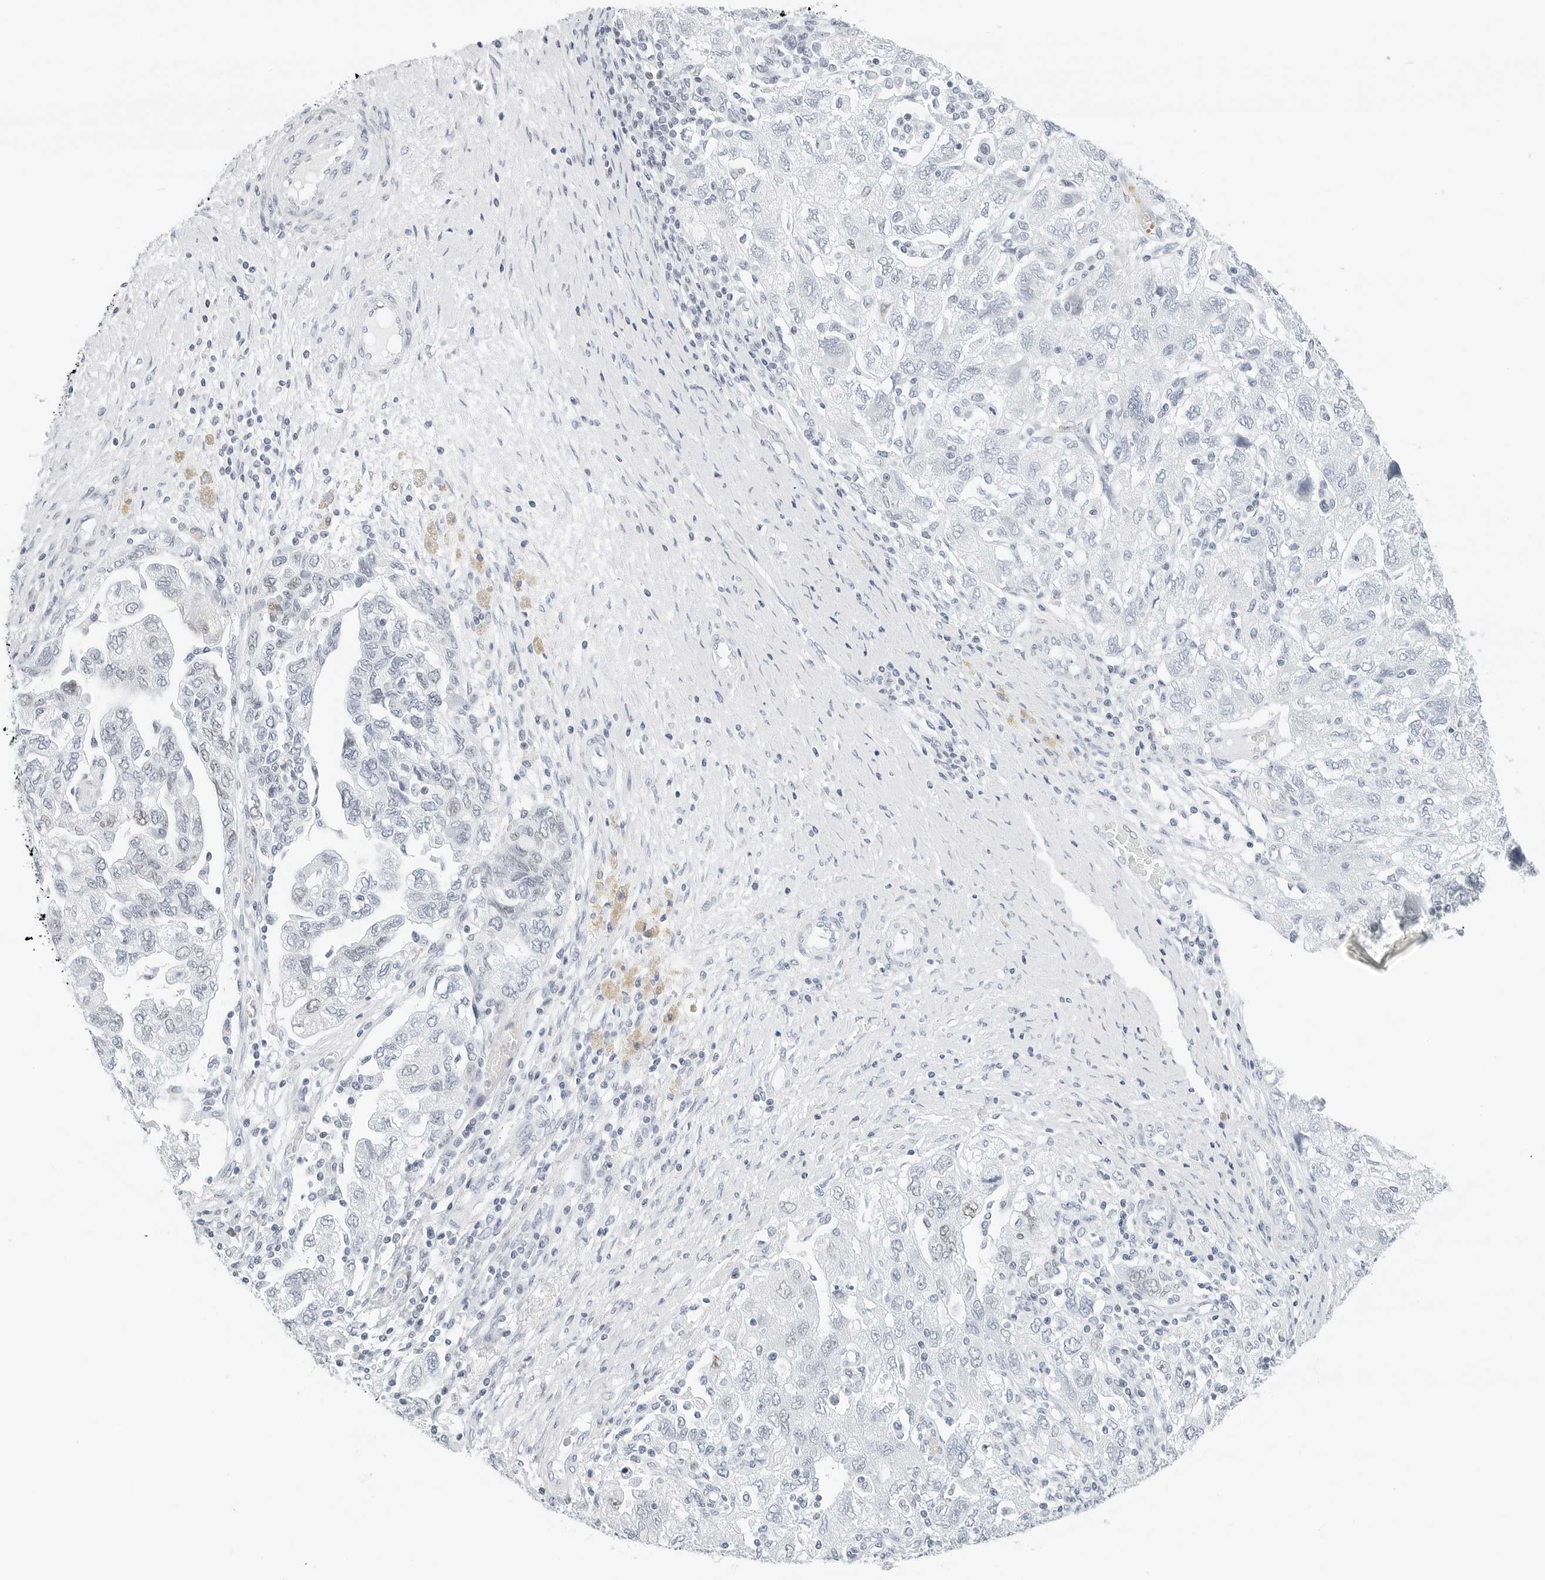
{"staining": {"intensity": "negative", "quantity": "none", "location": "none"}, "tissue": "ovarian cancer", "cell_type": "Tumor cells", "image_type": "cancer", "snomed": [{"axis": "morphology", "description": "Carcinoma, NOS"}, {"axis": "morphology", "description": "Cystadenocarcinoma, serous, NOS"}, {"axis": "topography", "description": "Ovary"}], "caption": "This is an immunohistochemistry micrograph of human ovarian cancer. There is no expression in tumor cells.", "gene": "NTMT2", "patient": {"sex": "female", "age": 69}}